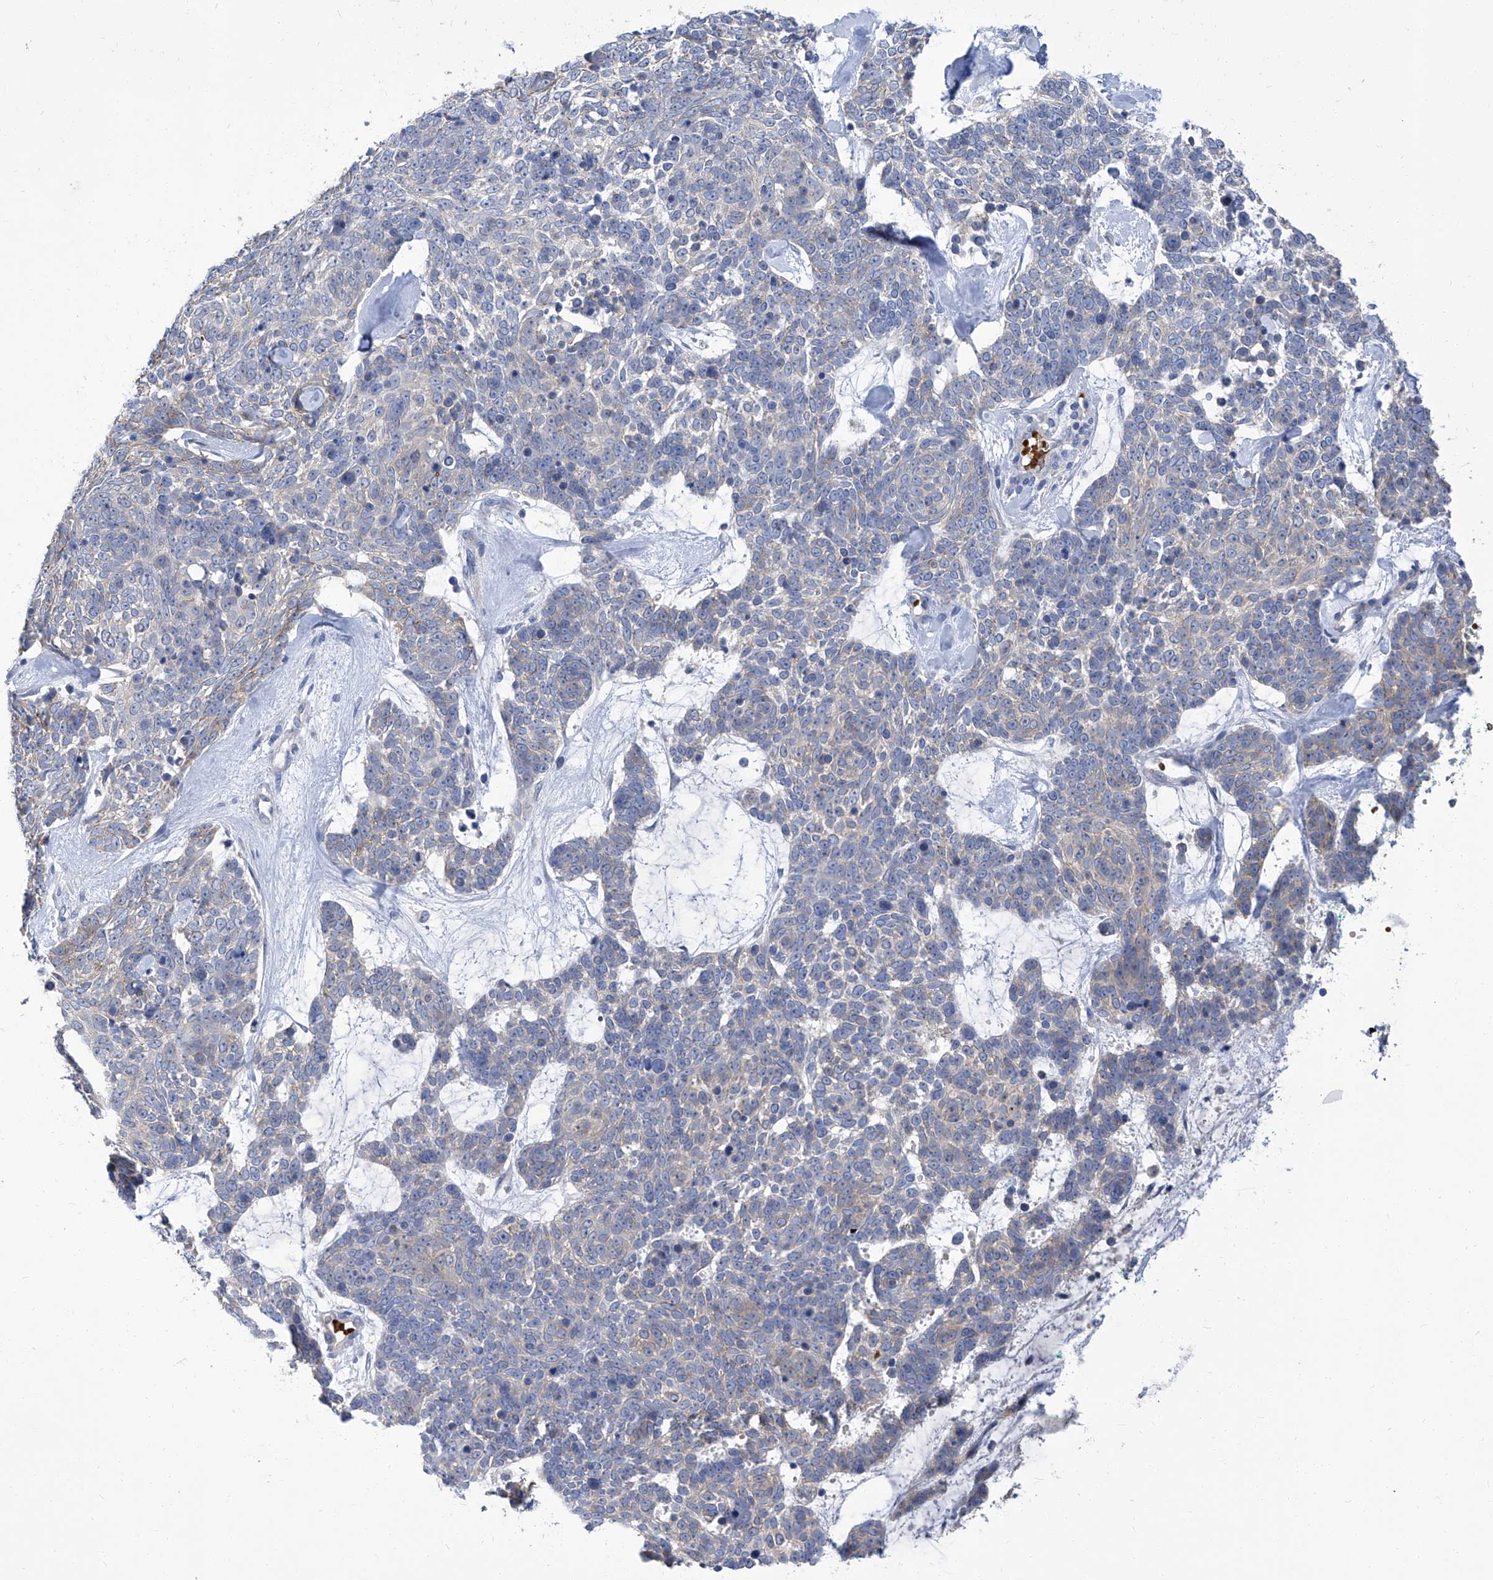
{"staining": {"intensity": "weak", "quantity": "<25%", "location": "cytoplasmic/membranous"}, "tissue": "skin cancer", "cell_type": "Tumor cells", "image_type": "cancer", "snomed": [{"axis": "morphology", "description": "Basal cell carcinoma"}, {"axis": "topography", "description": "Skin"}], "caption": "IHC of basal cell carcinoma (skin) exhibits no staining in tumor cells.", "gene": "PARD3", "patient": {"sex": "female", "age": 81}}